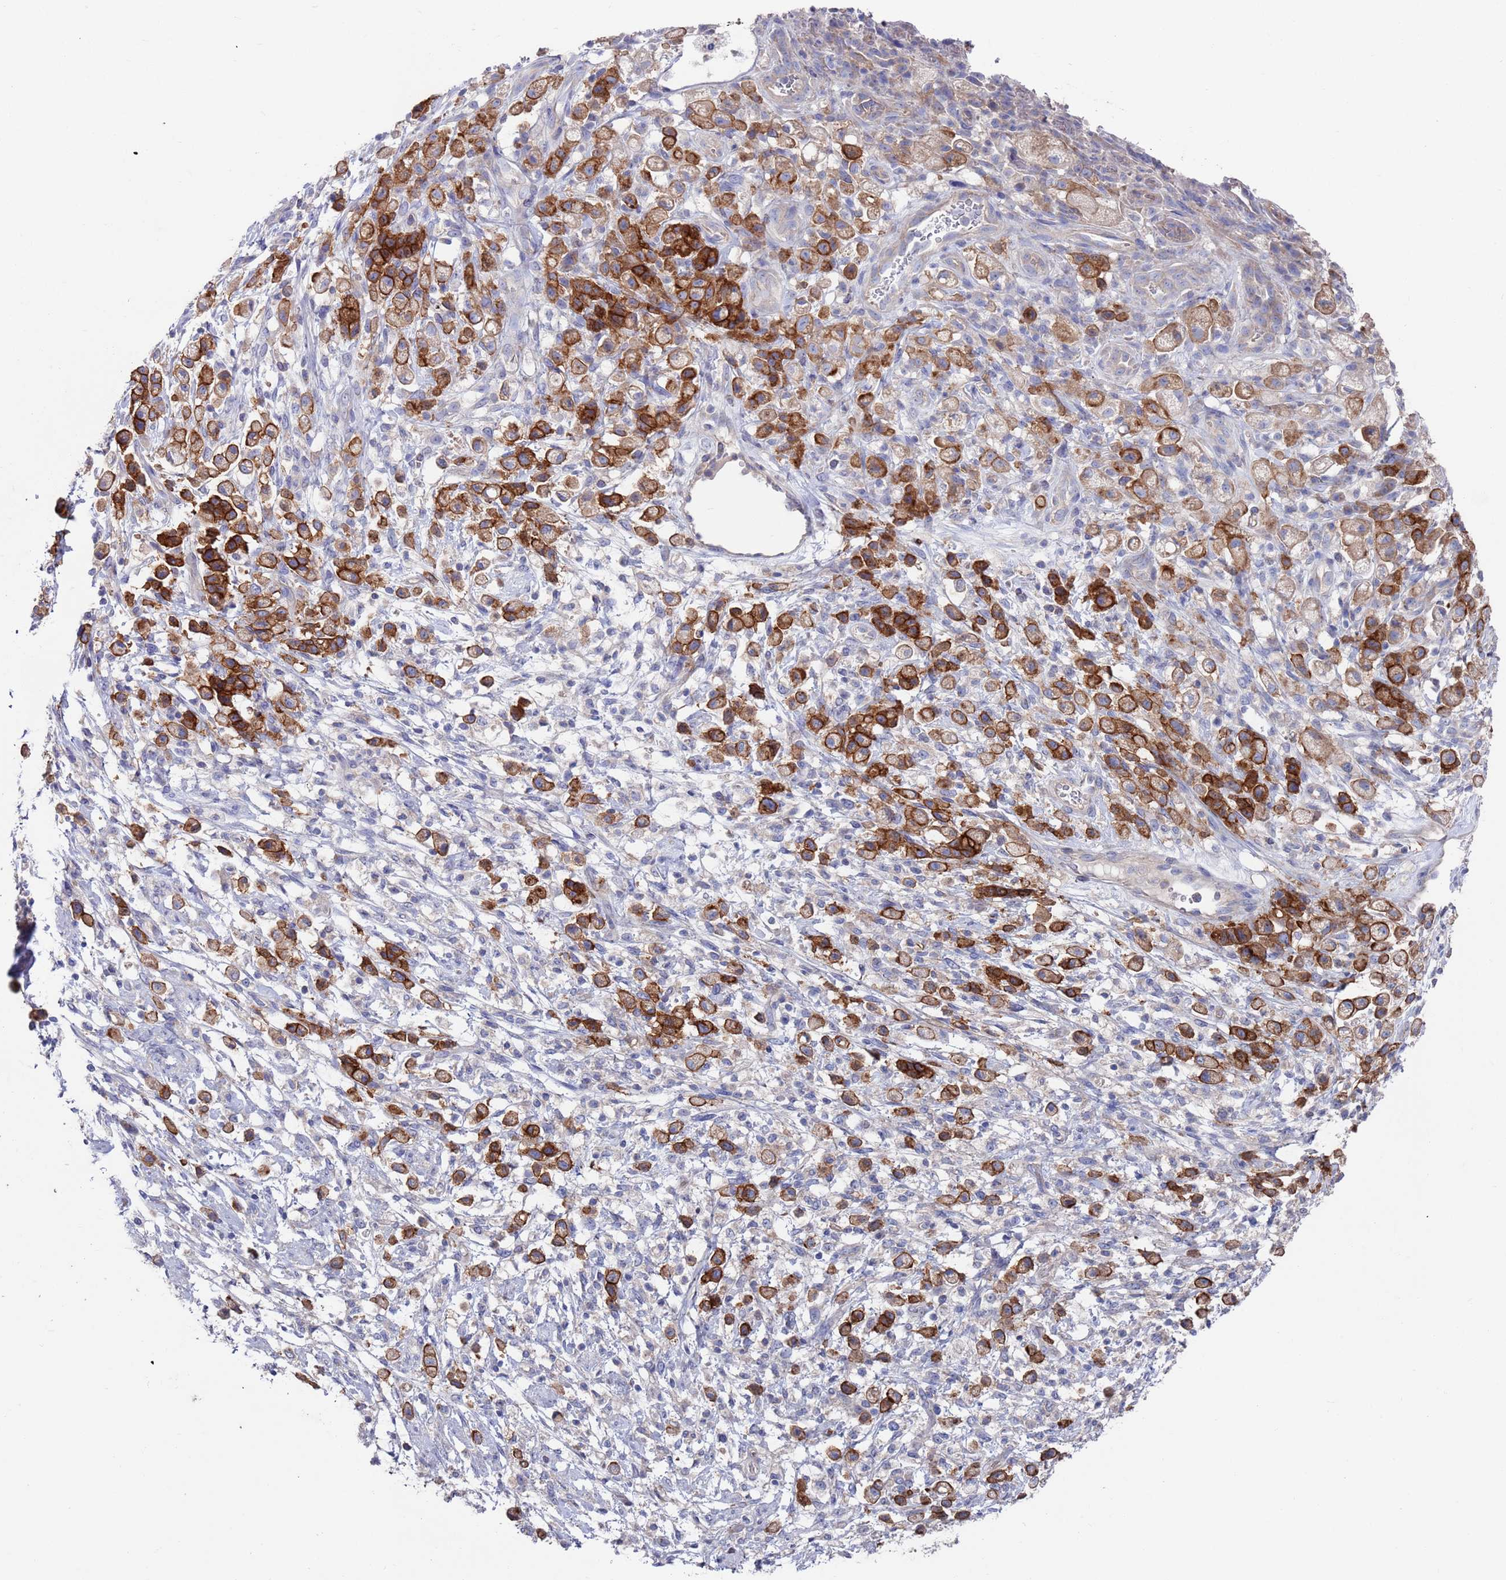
{"staining": {"intensity": "strong", "quantity": ">75%", "location": "cytoplasmic/membranous"}, "tissue": "stomach cancer", "cell_type": "Tumor cells", "image_type": "cancer", "snomed": [{"axis": "morphology", "description": "Adenocarcinoma, NOS"}, {"axis": "topography", "description": "Stomach"}], "caption": "Strong cytoplasmic/membranous expression is seen in approximately >75% of tumor cells in adenocarcinoma (stomach).", "gene": "KRTCAP3", "patient": {"sex": "female", "age": 60}}